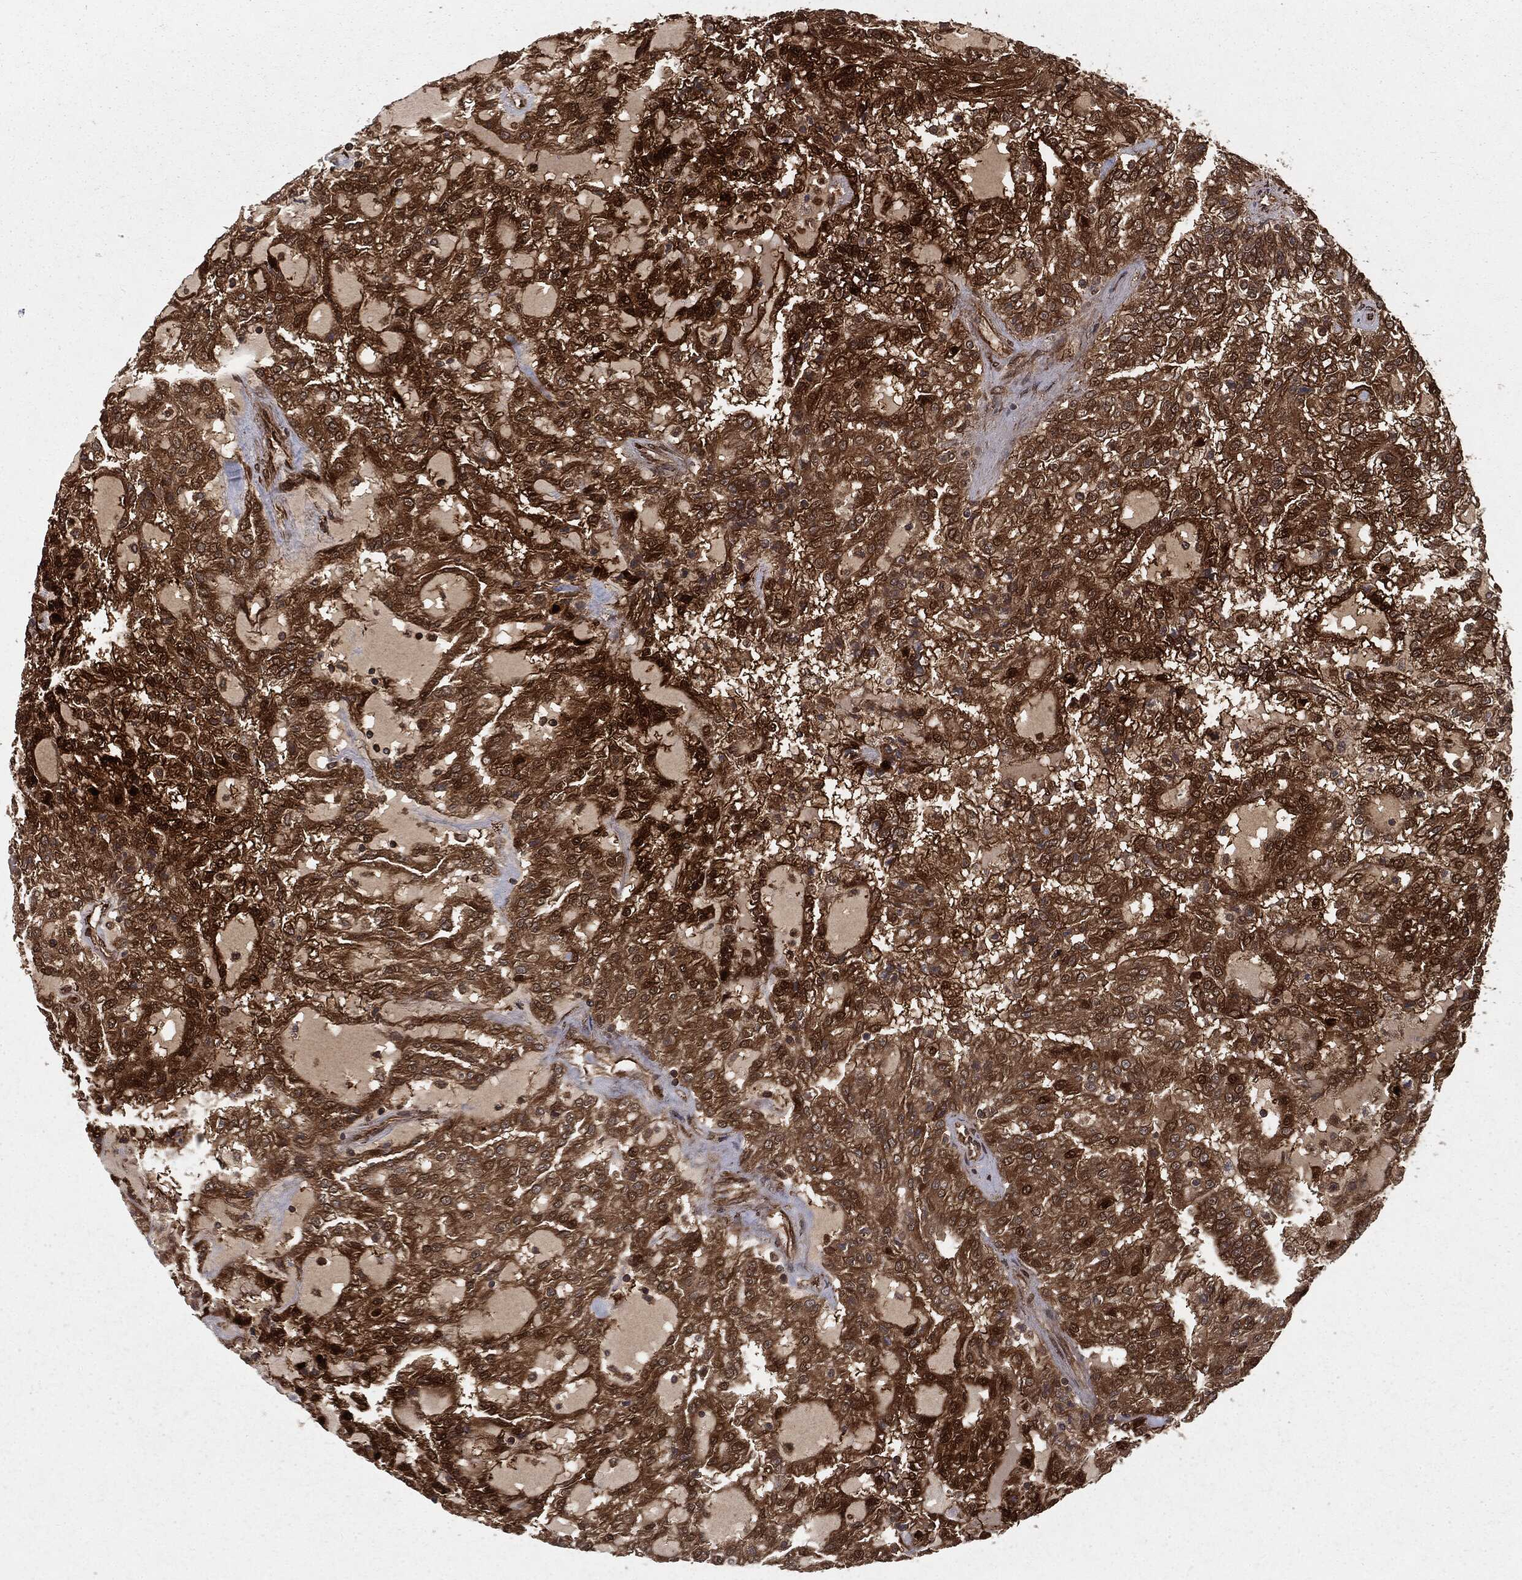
{"staining": {"intensity": "strong", "quantity": ">75%", "location": "cytoplasmic/membranous,nuclear"}, "tissue": "renal cancer", "cell_type": "Tumor cells", "image_type": "cancer", "snomed": [{"axis": "morphology", "description": "Adenocarcinoma, NOS"}, {"axis": "topography", "description": "Kidney"}], "caption": "A brown stain shows strong cytoplasmic/membranous and nuclear staining of a protein in renal cancer (adenocarcinoma) tumor cells.", "gene": "RANBP9", "patient": {"sex": "male", "age": 63}}